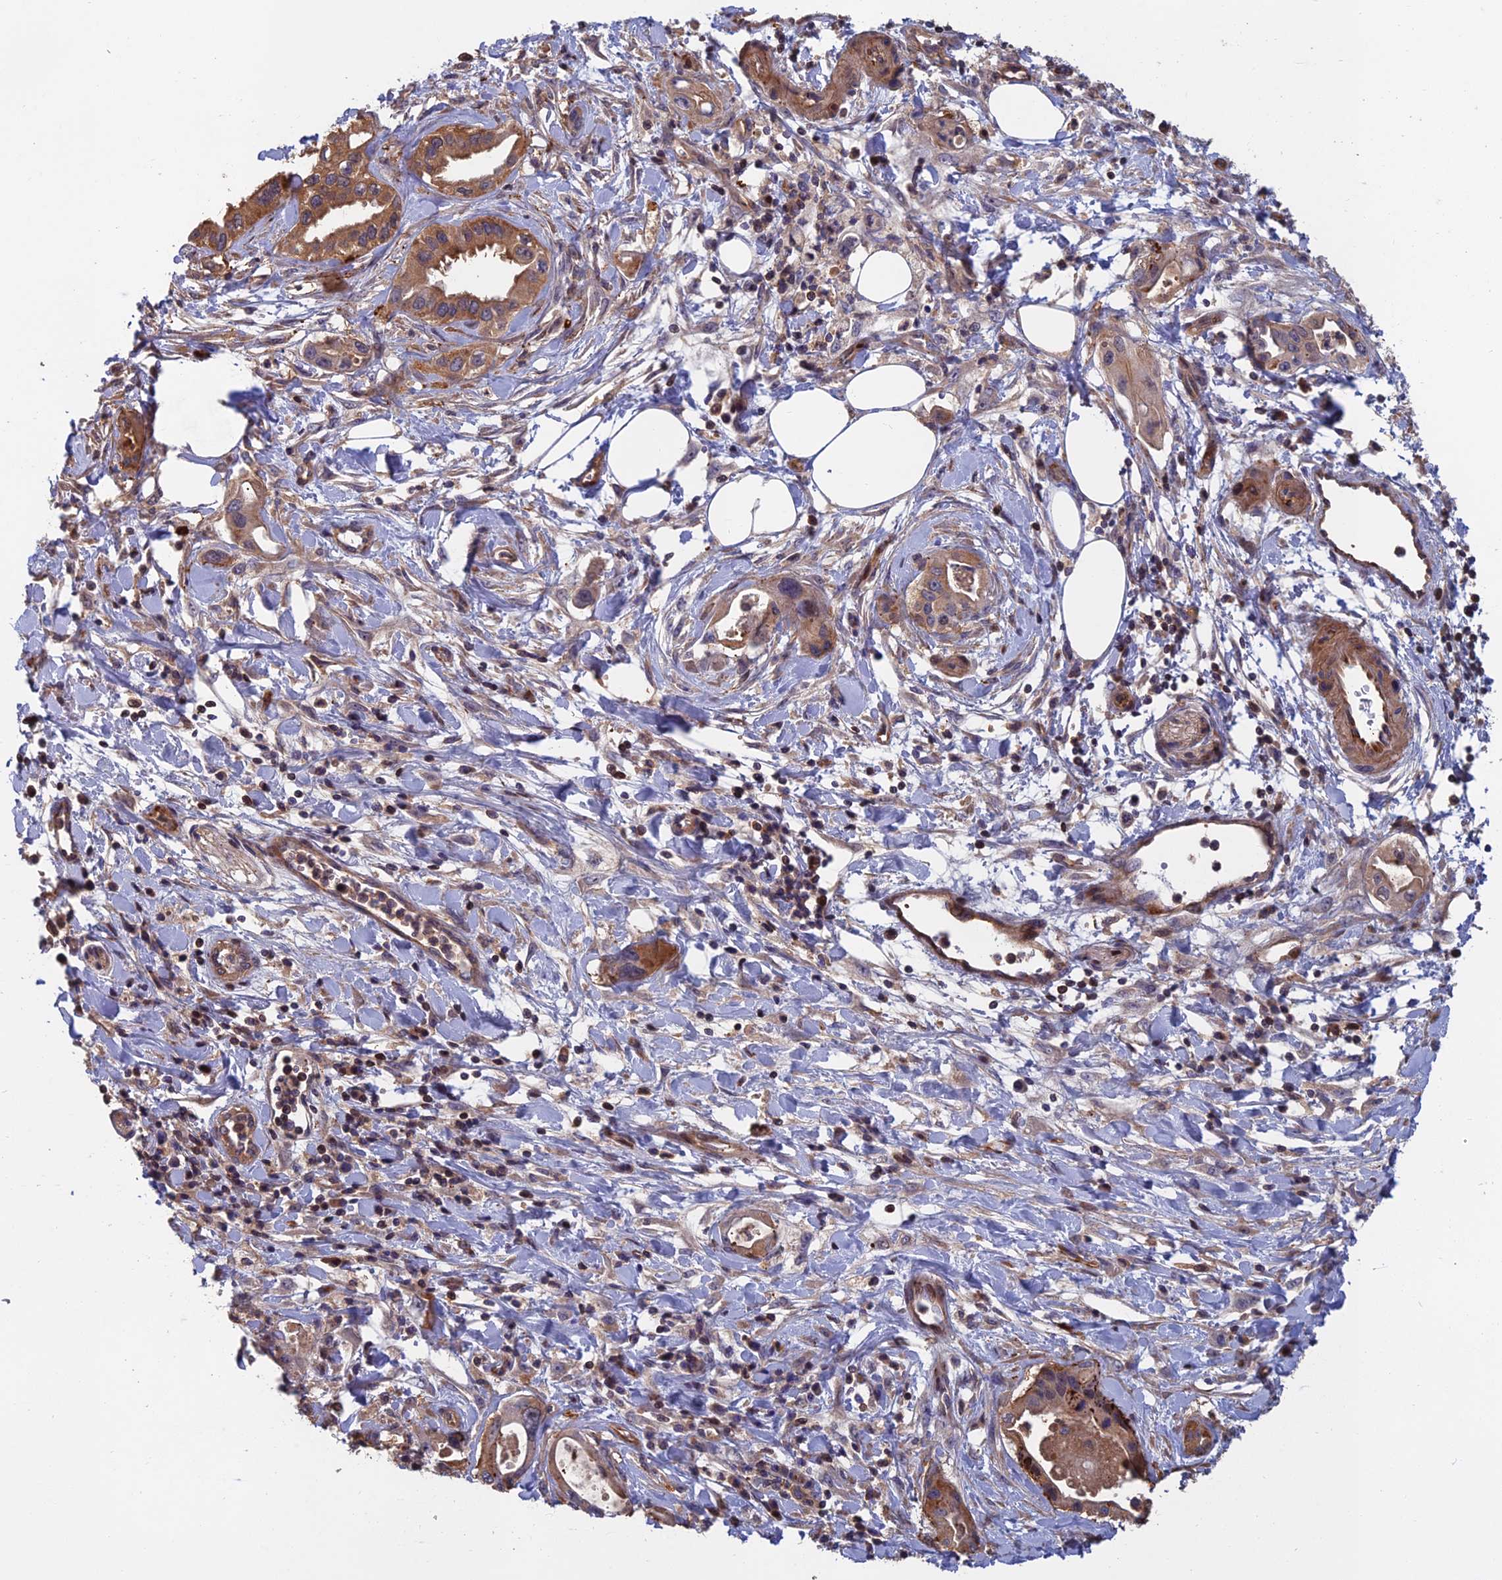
{"staining": {"intensity": "moderate", "quantity": ">75%", "location": "cytoplasmic/membranous"}, "tissue": "pancreatic cancer", "cell_type": "Tumor cells", "image_type": "cancer", "snomed": [{"axis": "morphology", "description": "Adenocarcinoma, NOS"}, {"axis": "topography", "description": "Pancreas"}], "caption": "The immunohistochemical stain highlights moderate cytoplasmic/membranous positivity in tumor cells of pancreatic cancer tissue.", "gene": "C15orf62", "patient": {"sex": "female", "age": 77}}